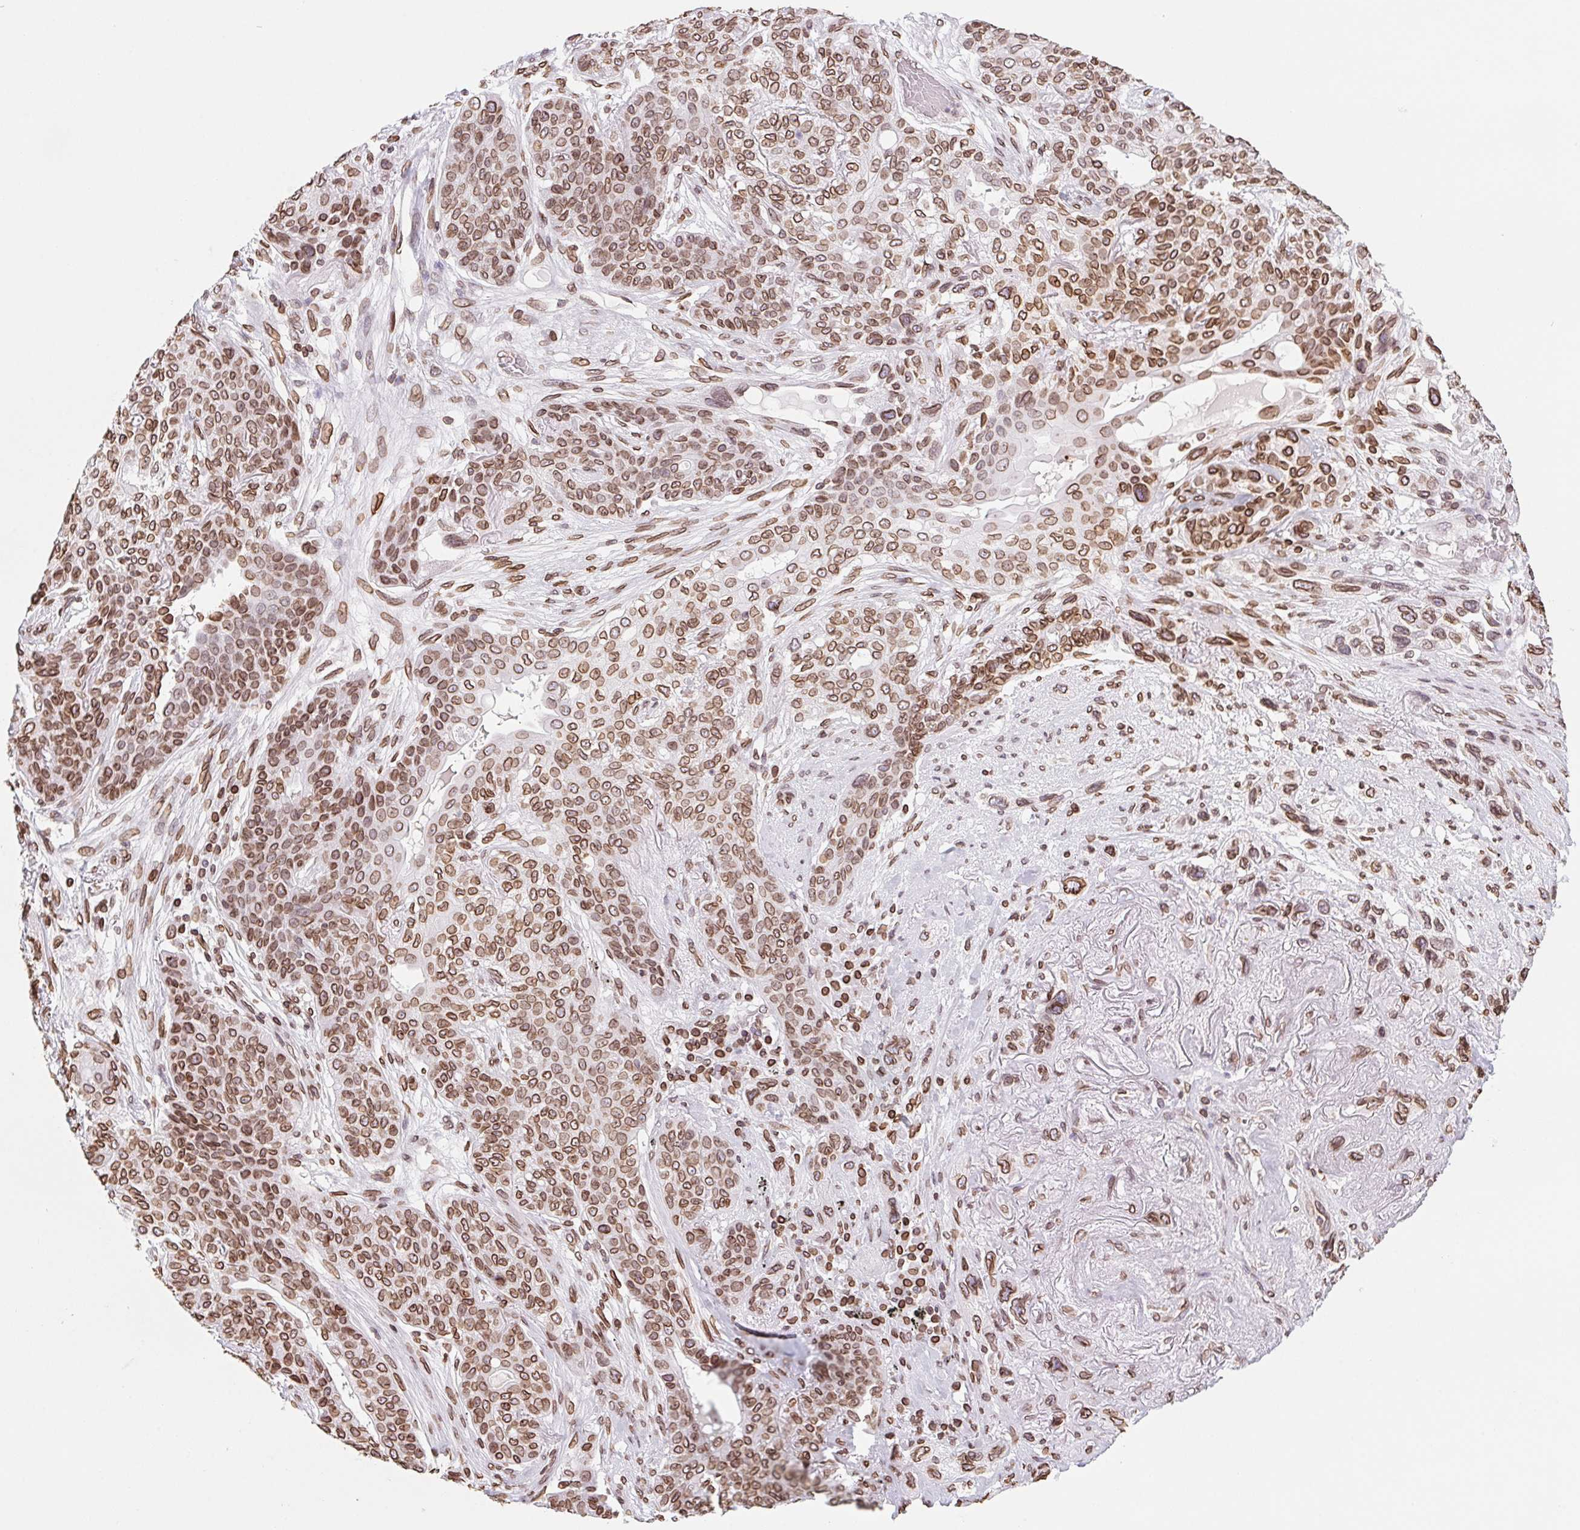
{"staining": {"intensity": "strong", "quantity": ">75%", "location": "cytoplasmic/membranous,nuclear"}, "tissue": "lung cancer", "cell_type": "Tumor cells", "image_type": "cancer", "snomed": [{"axis": "morphology", "description": "Squamous cell carcinoma, NOS"}, {"axis": "topography", "description": "Lung"}], "caption": "Immunohistochemistry staining of lung cancer, which displays high levels of strong cytoplasmic/membranous and nuclear expression in approximately >75% of tumor cells indicating strong cytoplasmic/membranous and nuclear protein expression. The staining was performed using DAB (3,3'-diaminobenzidine) (brown) for protein detection and nuclei were counterstained in hematoxylin (blue).", "gene": "LMNB2", "patient": {"sex": "female", "age": 70}}